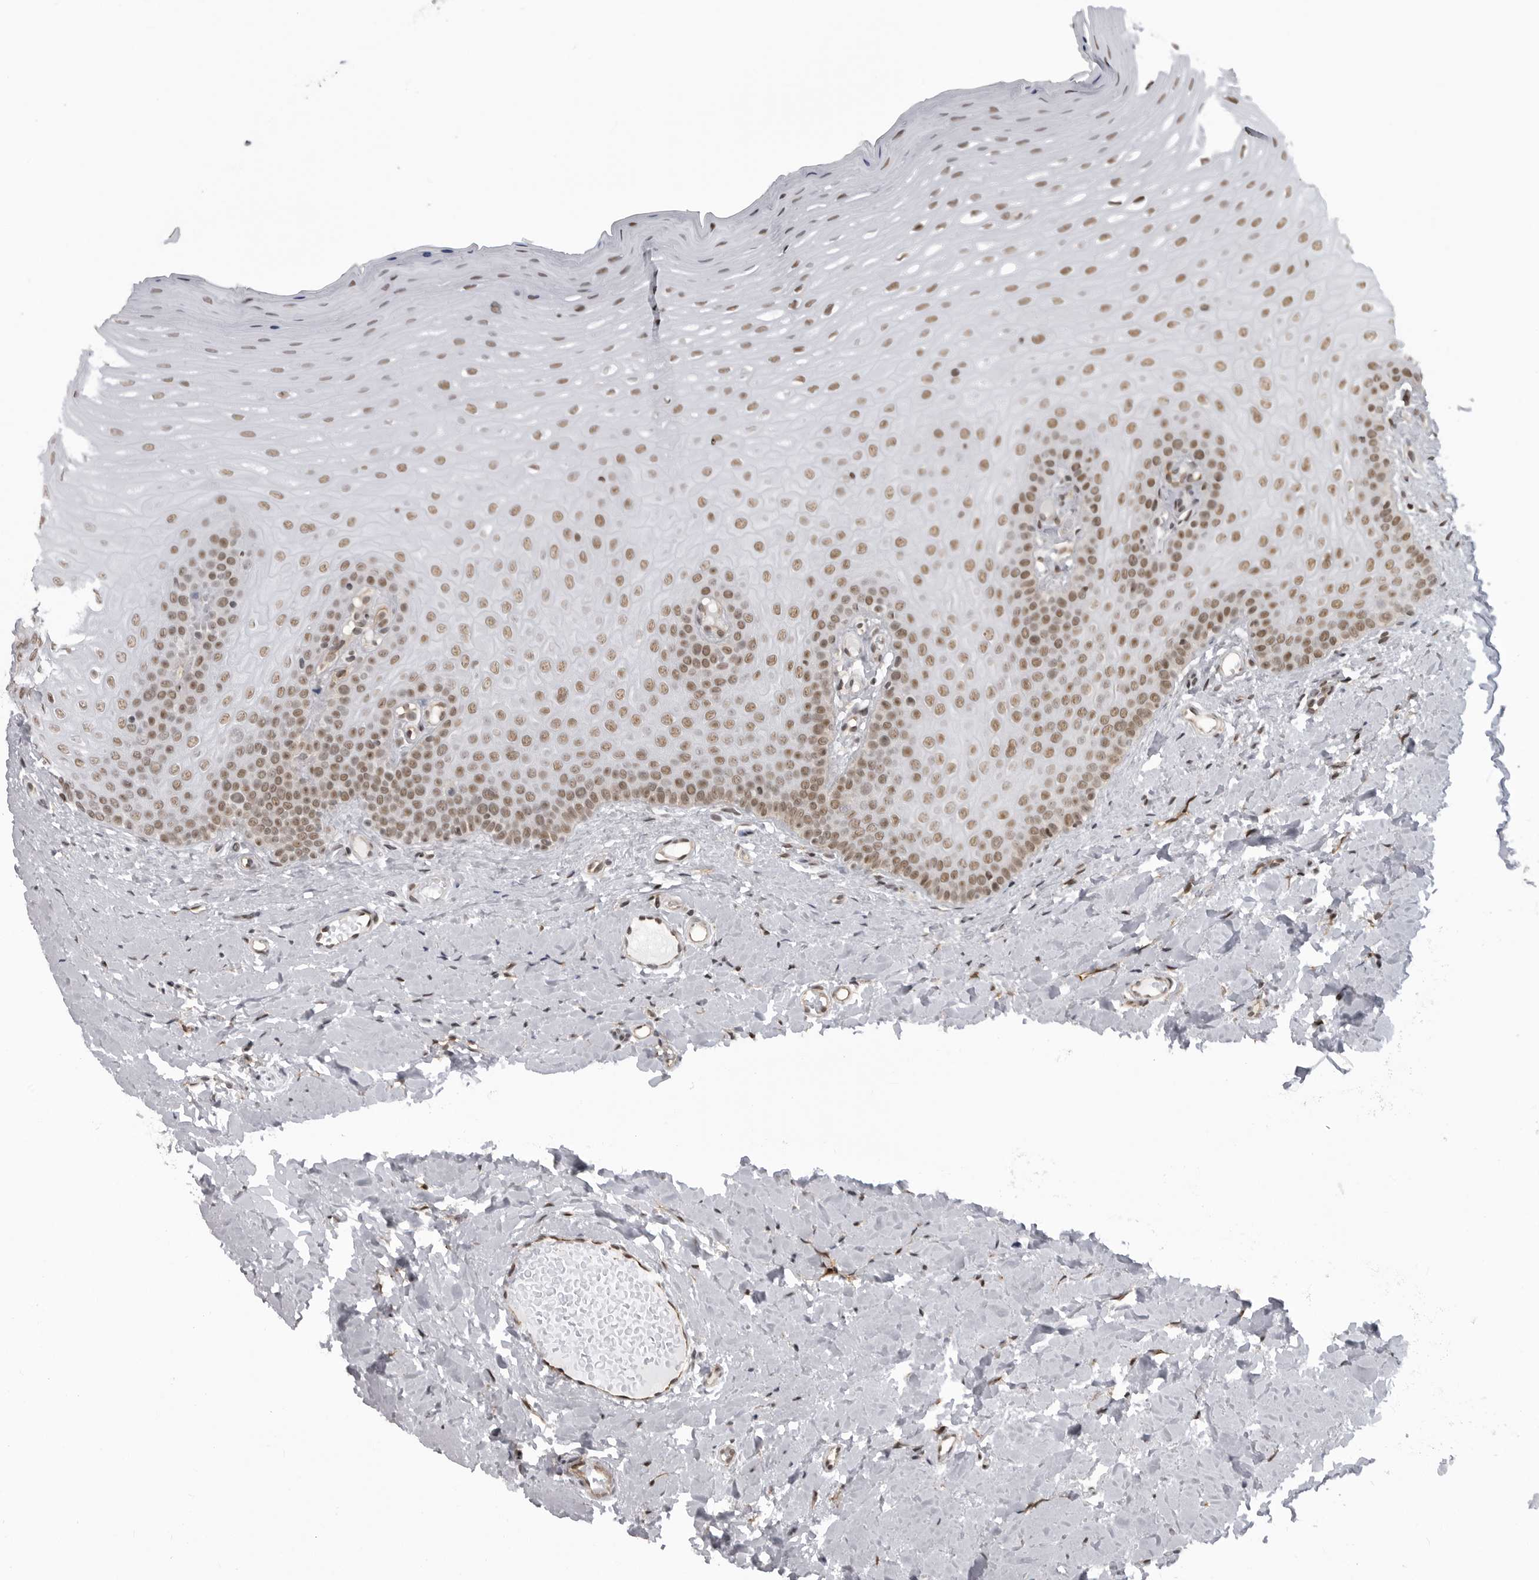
{"staining": {"intensity": "strong", "quantity": ">75%", "location": "nuclear"}, "tissue": "oral mucosa", "cell_type": "Squamous epithelial cells", "image_type": "normal", "snomed": [{"axis": "morphology", "description": "Normal tissue, NOS"}, {"axis": "topography", "description": "Oral tissue"}], "caption": "Brown immunohistochemical staining in normal human oral mucosa exhibits strong nuclear positivity in about >75% of squamous epithelial cells.", "gene": "RNF26", "patient": {"sex": "female", "age": 39}}